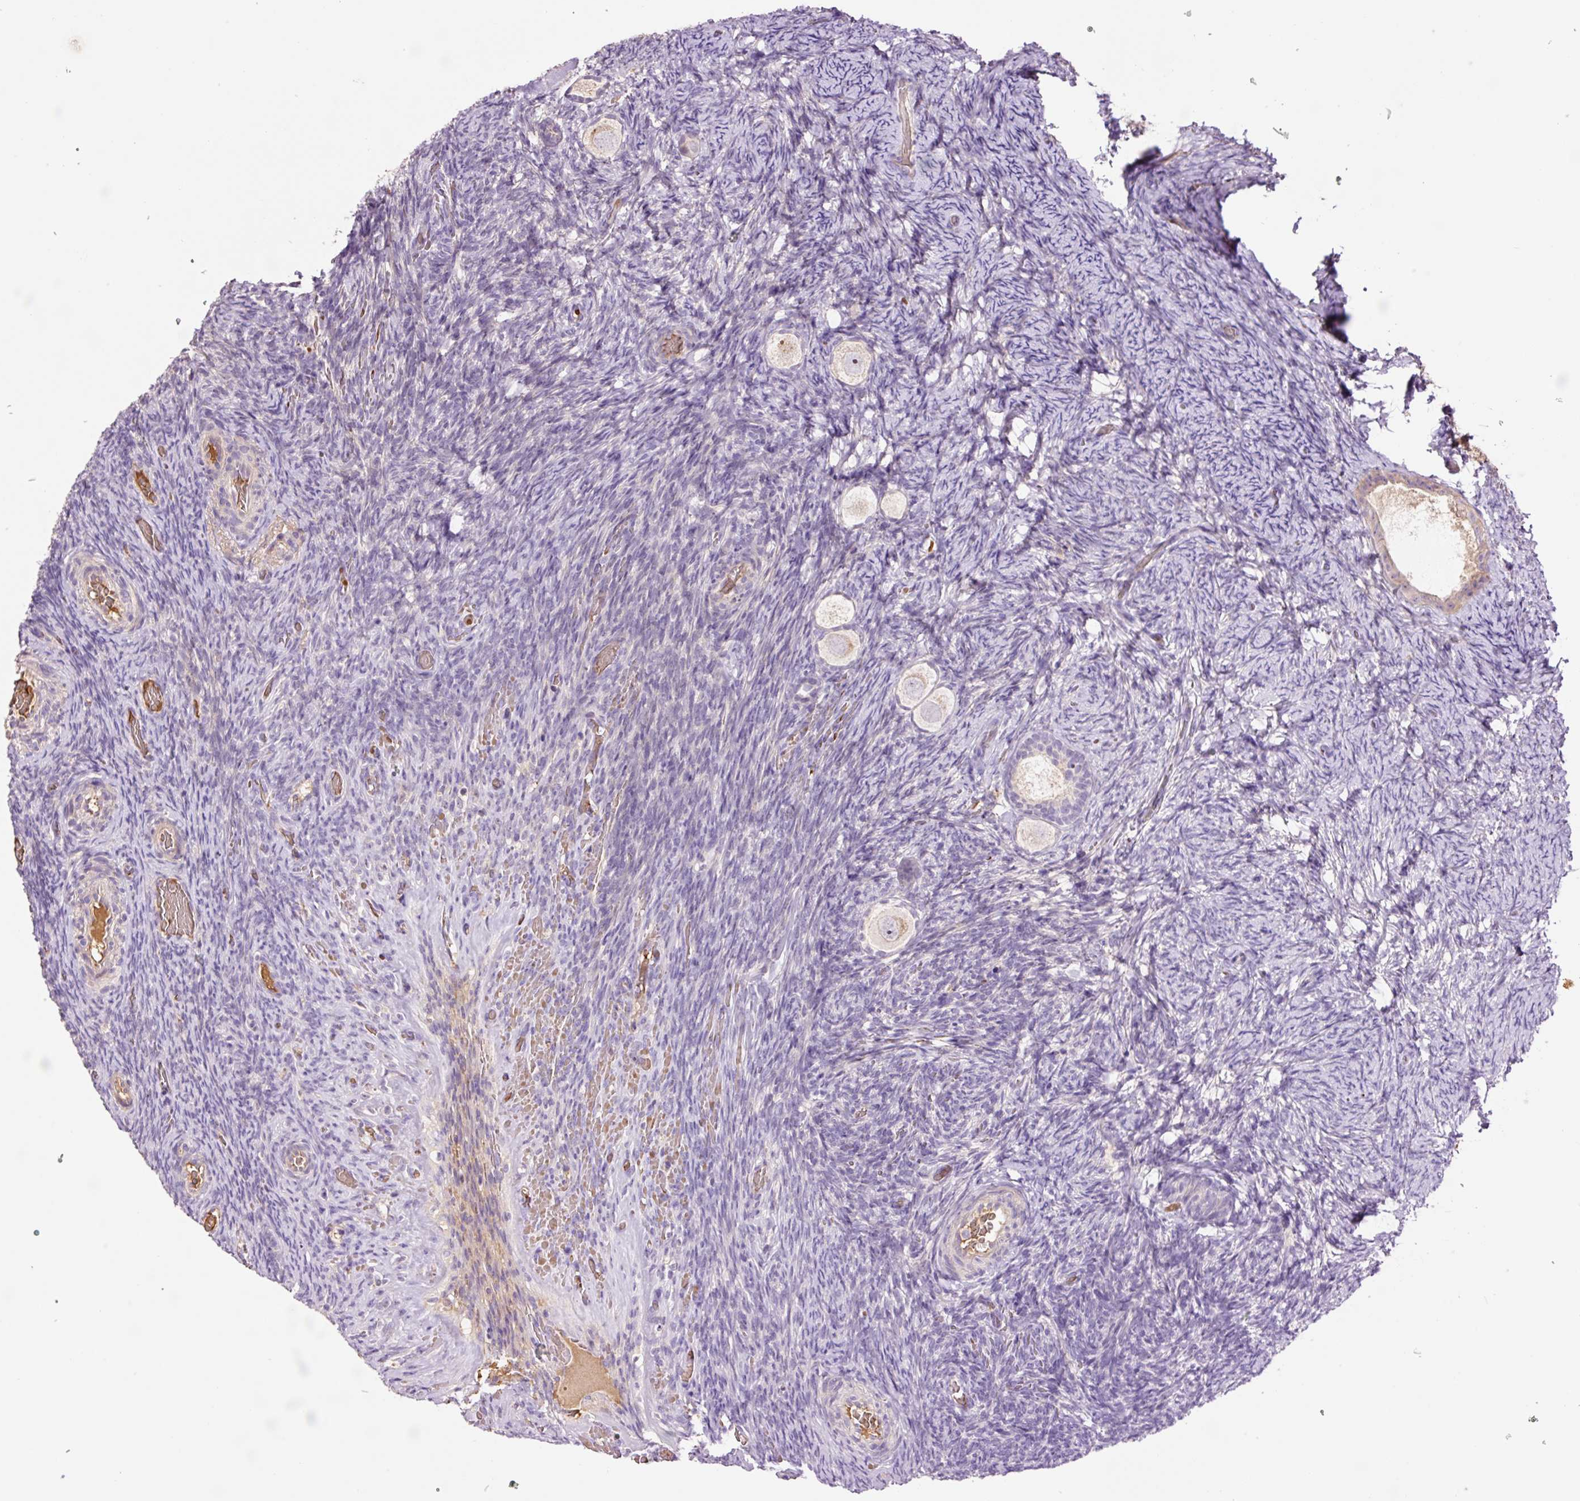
{"staining": {"intensity": "moderate", "quantity": "<25%", "location": "cytoplasmic/membranous,nuclear"}, "tissue": "ovary", "cell_type": "Follicle cells", "image_type": "normal", "snomed": [{"axis": "morphology", "description": "Normal tissue, NOS"}, {"axis": "topography", "description": "Ovary"}], "caption": "The histopathology image shows staining of unremarkable ovary, revealing moderate cytoplasmic/membranous,nuclear protein positivity (brown color) within follicle cells. (DAB = brown stain, brightfield microscopy at high magnification).", "gene": "TMEM235", "patient": {"sex": "female", "age": 34}}